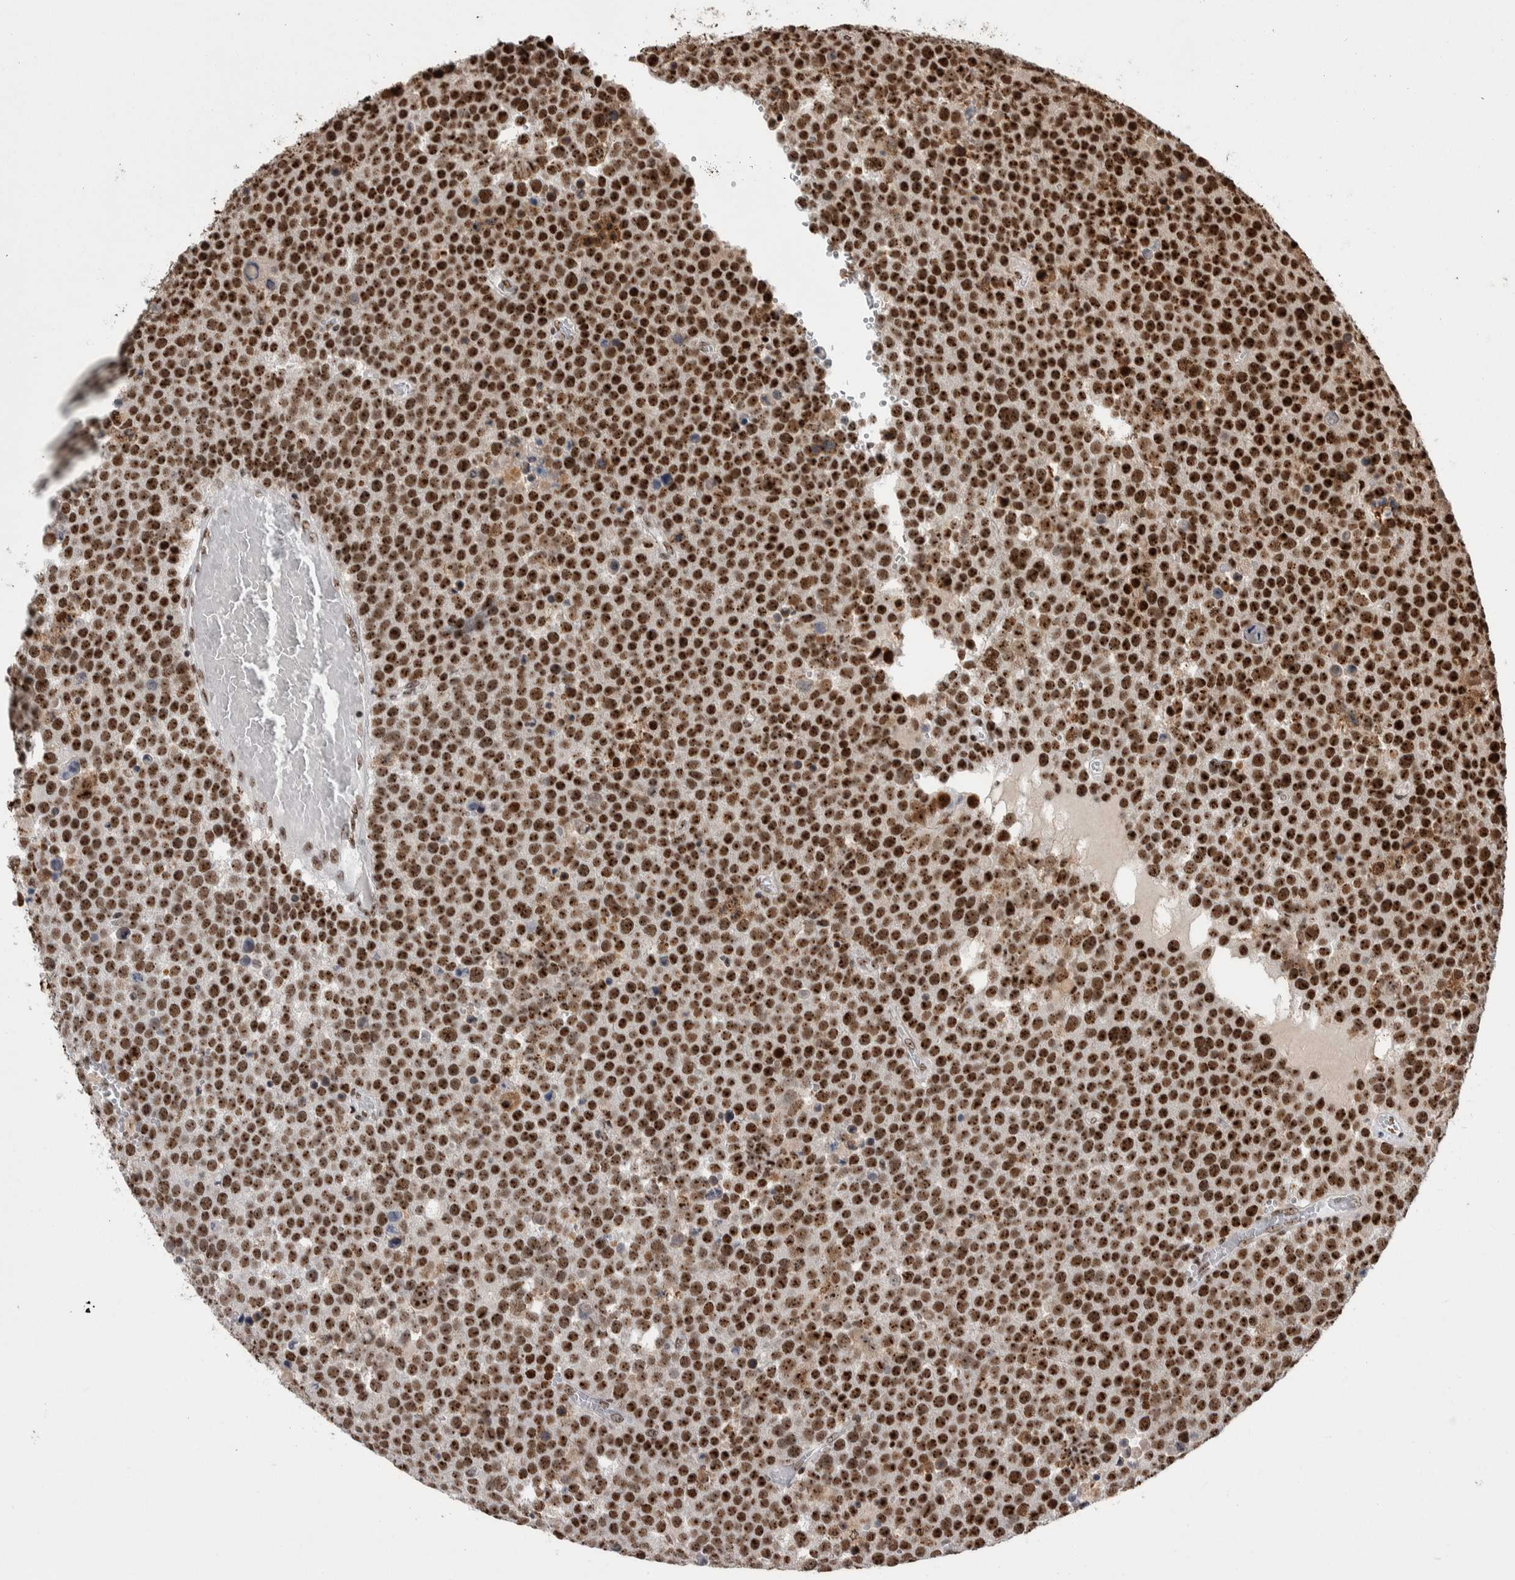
{"staining": {"intensity": "strong", "quantity": ">75%", "location": "nuclear"}, "tissue": "testis cancer", "cell_type": "Tumor cells", "image_type": "cancer", "snomed": [{"axis": "morphology", "description": "Seminoma, NOS"}, {"axis": "topography", "description": "Testis"}], "caption": "Tumor cells display strong nuclear positivity in about >75% of cells in seminoma (testis).", "gene": "NCL", "patient": {"sex": "male", "age": 71}}